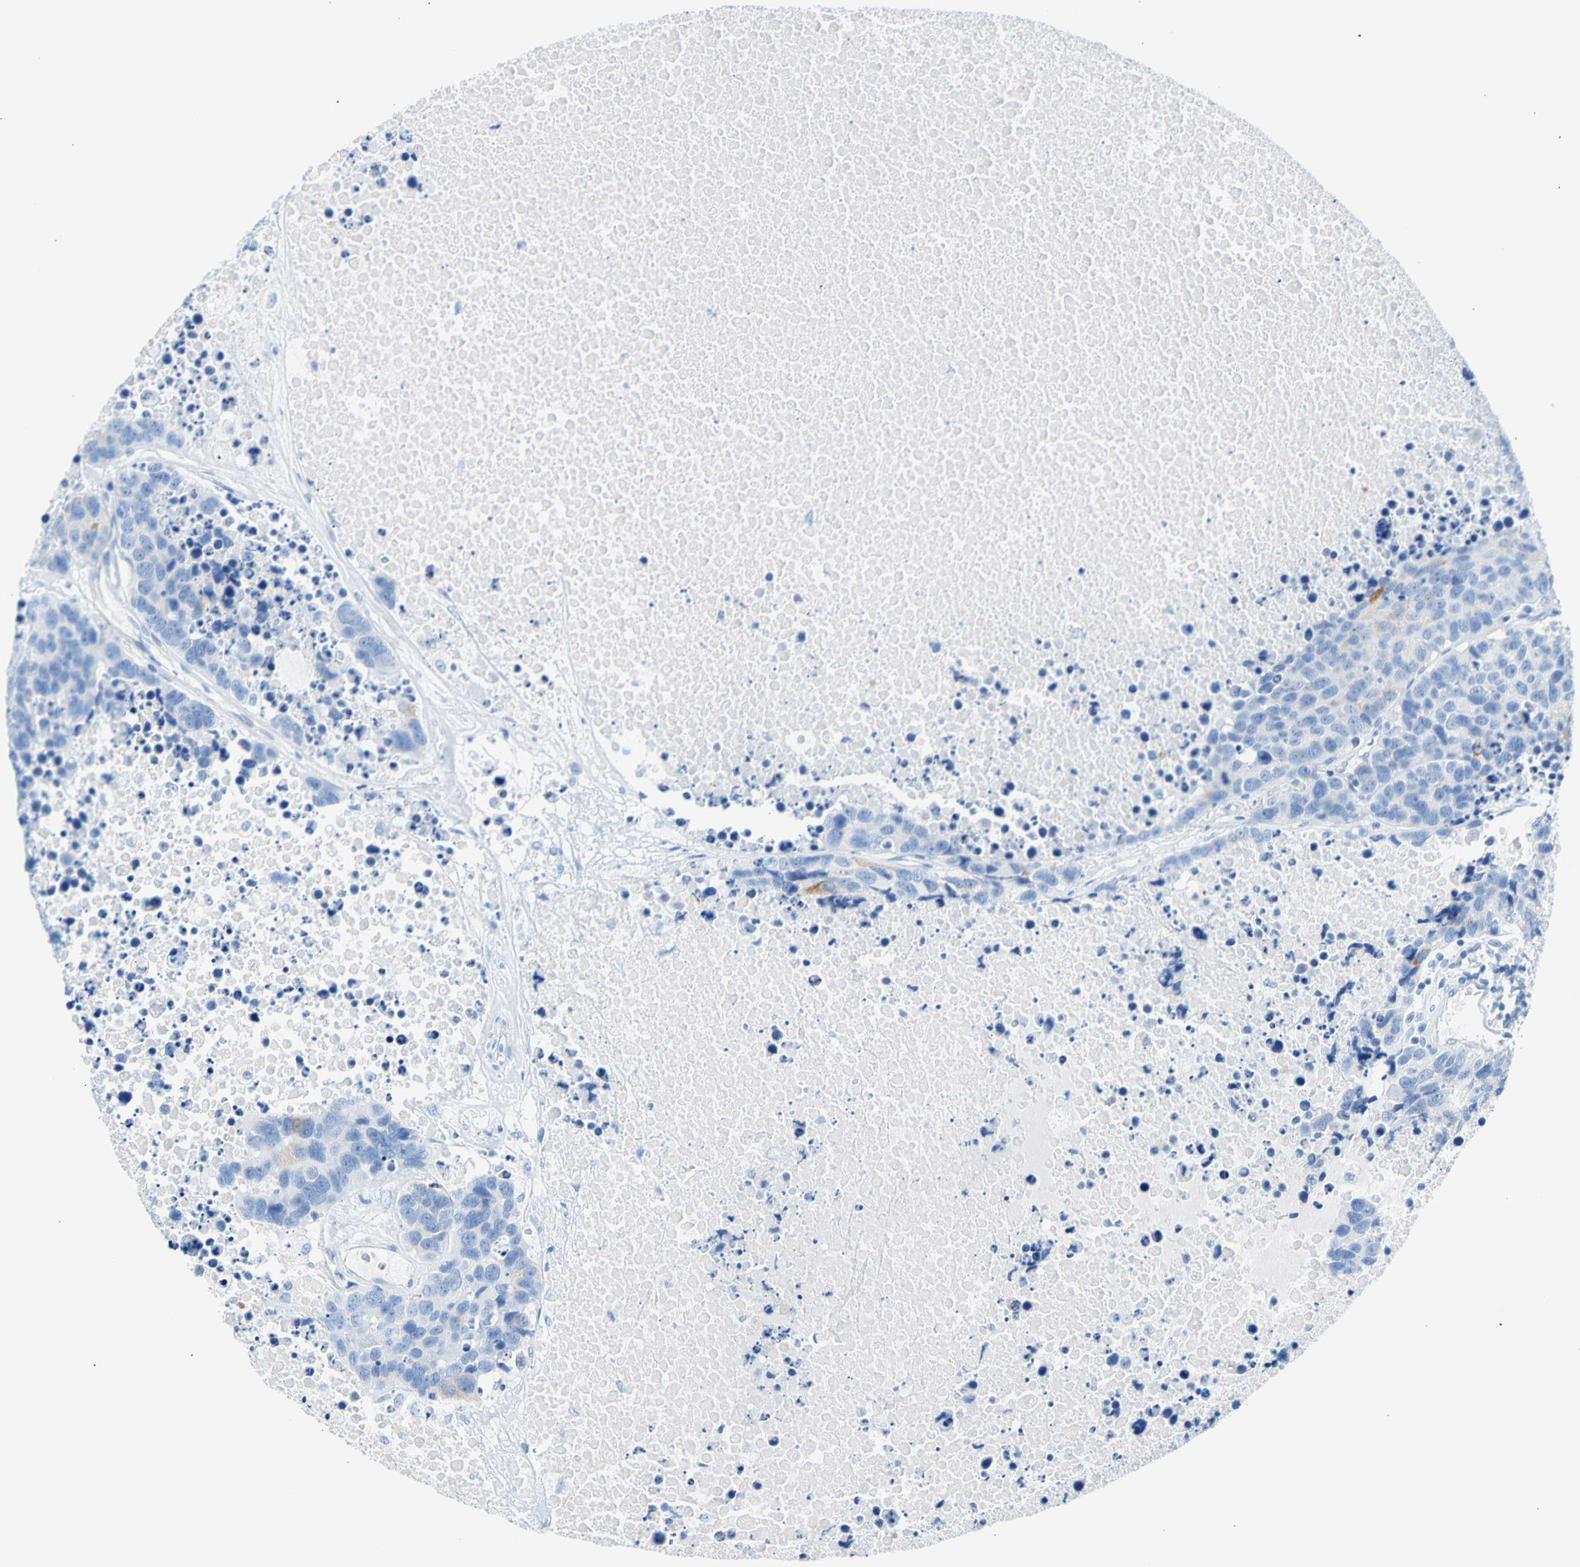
{"staining": {"intensity": "negative", "quantity": "none", "location": "none"}, "tissue": "carcinoid", "cell_type": "Tumor cells", "image_type": "cancer", "snomed": [{"axis": "morphology", "description": "Carcinoid, malignant, NOS"}, {"axis": "topography", "description": "Lung"}], "caption": "Immunohistochemistry histopathology image of human malignant carcinoid stained for a protein (brown), which displays no staining in tumor cells. The staining is performed using DAB (3,3'-diaminobenzidine) brown chromogen with nuclei counter-stained in using hematoxylin.", "gene": "CEL", "patient": {"sex": "male", "age": 60}}